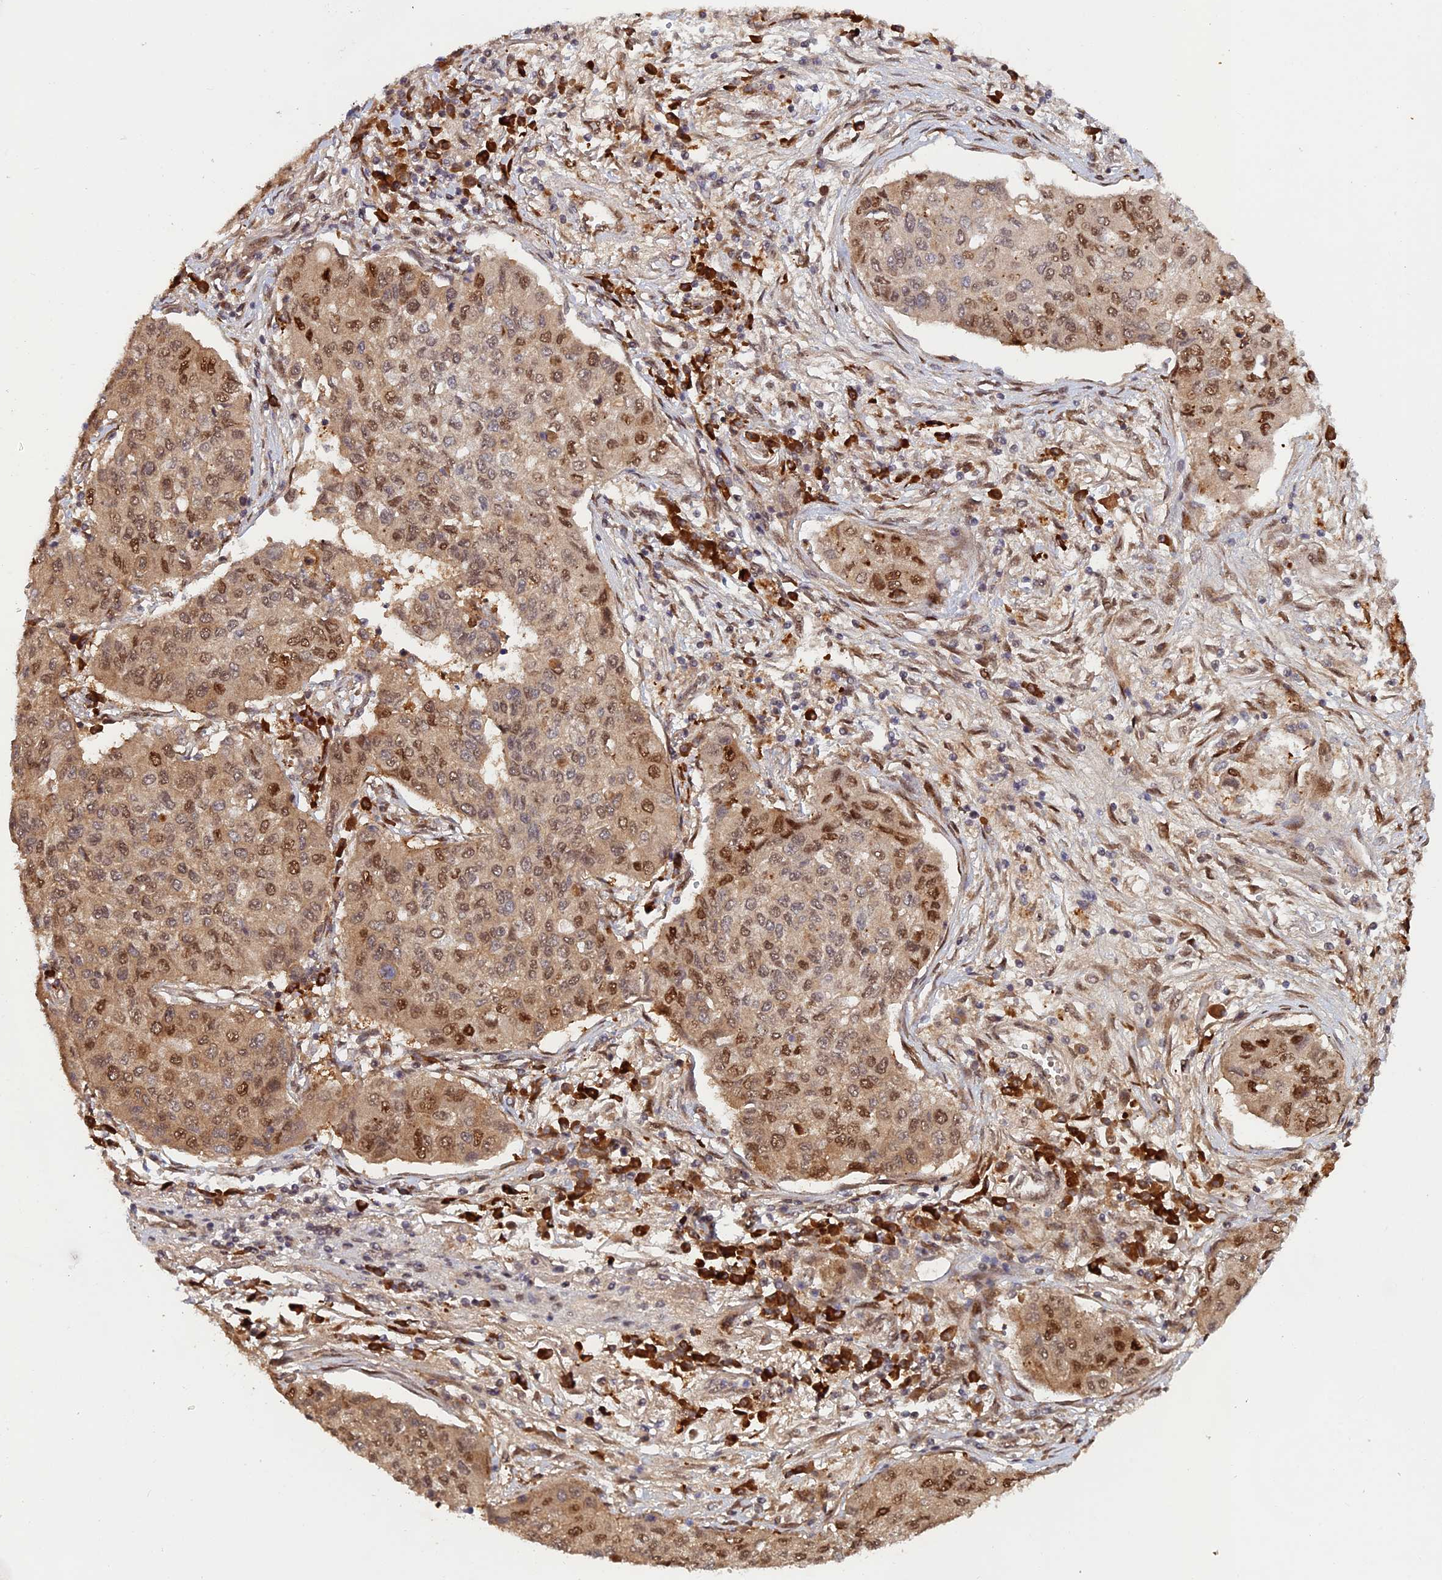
{"staining": {"intensity": "moderate", "quantity": ">75%", "location": "nuclear"}, "tissue": "lung cancer", "cell_type": "Tumor cells", "image_type": "cancer", "snomed": [{"axis": "morphology", "description": "Squamous cell carcinoma, NOS"}, {"axis": "topography", "description": "Lung"}], "caption": "Immunohistochemical staining of human lung cancer exhibits medium levels of moderate nuclear protein positivity in about >75% of tumor cells.", "gene": "ZNF565", "patient": {"sex": "male", "age": 74}}